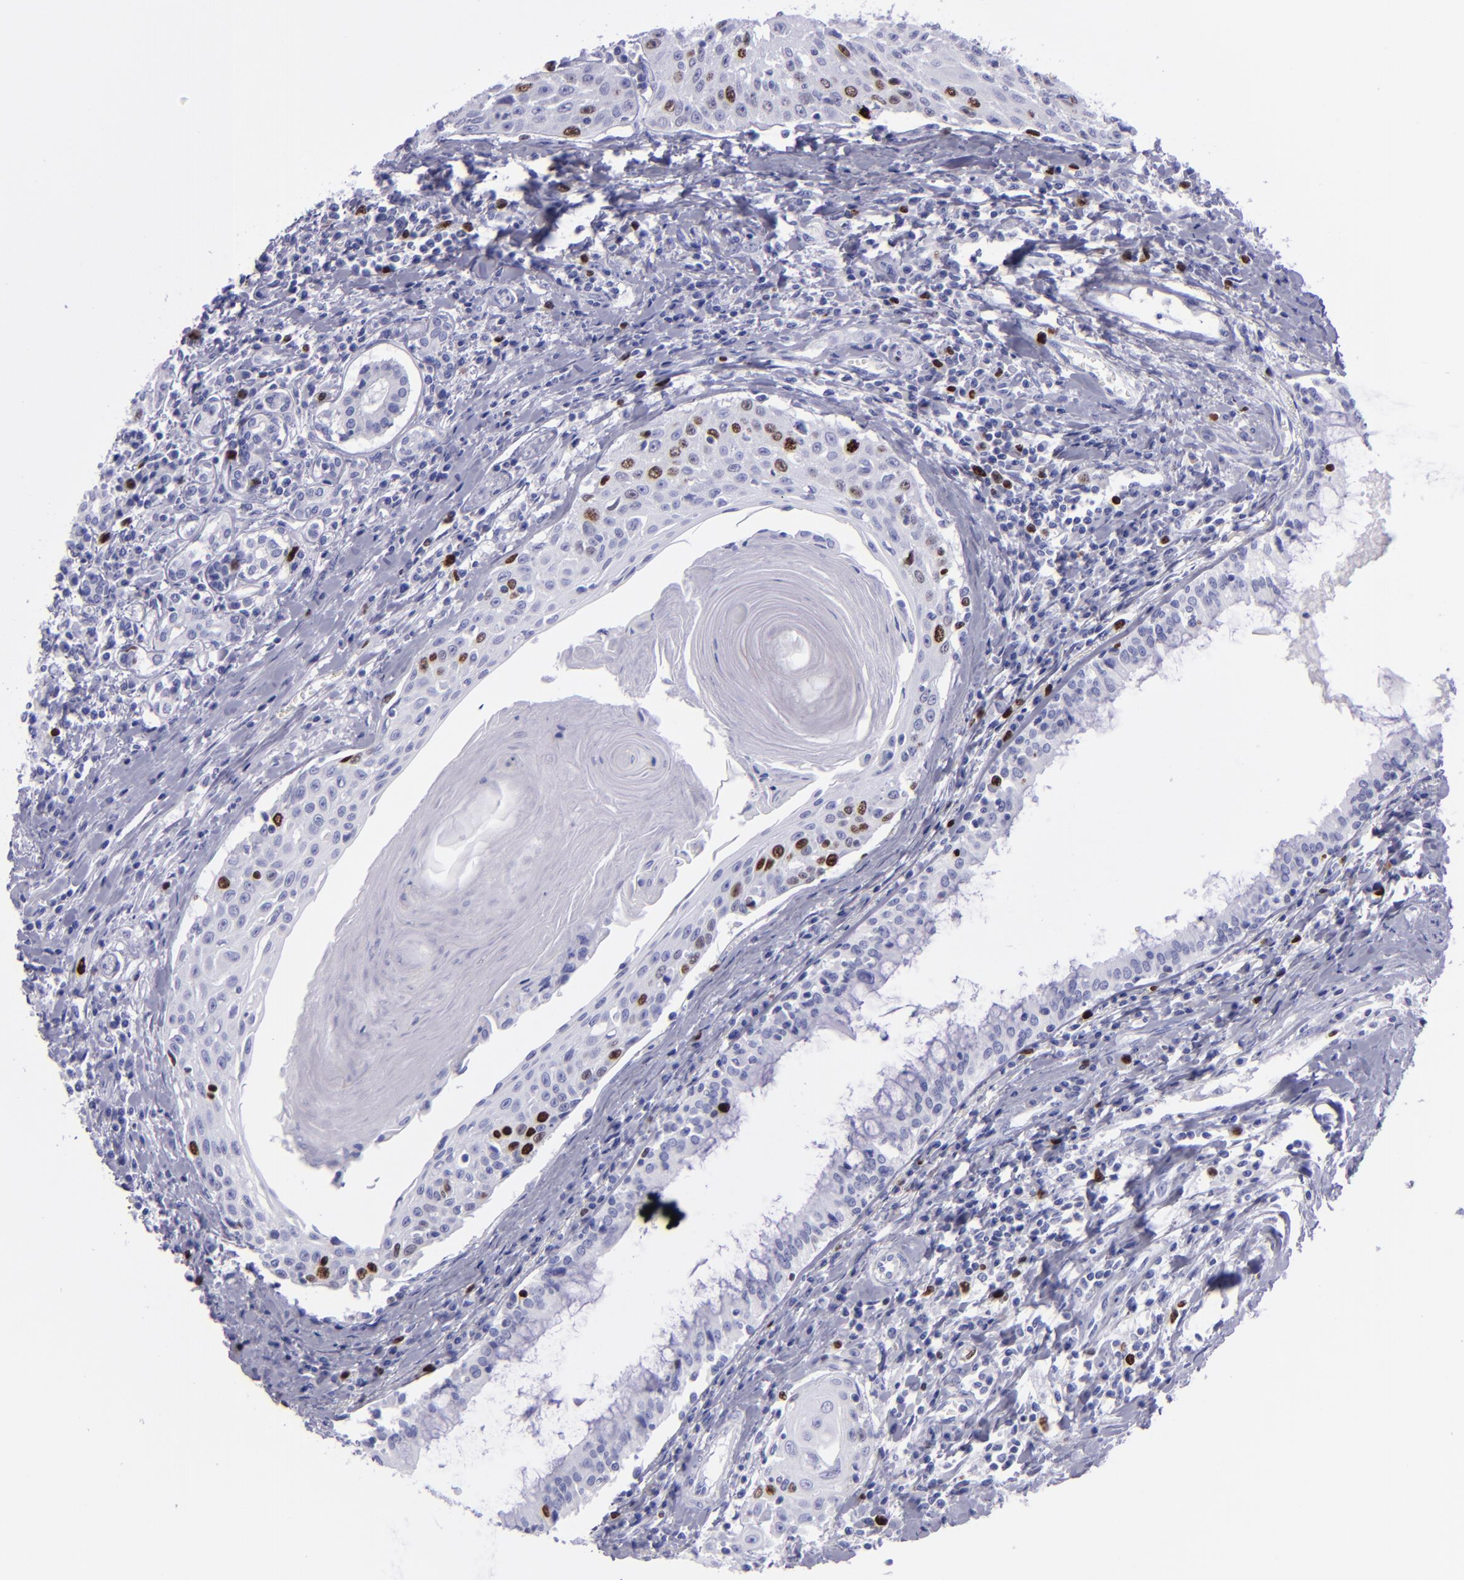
{"staining": {"intensity": "strong", "quantity": "<25%", "location": "nuclear"}, "tissue": "head and neck cancer", "cell_type": "Tumor cells", "image_type": "cancer", "snomed": [{"axis": "morphology", "description": "Squamous cell carcinoma, NOS"}, {"axis": "morphology", "description": "Squamous cell carcinoma, metastatic, NOS"}, {"axis": "topography", "description": "Lymph node"}, {"axis": "topography", "description": "Salivary gland"}, {"axis": "topography", "description": "Head-Neck"}], "caption": "Head and neck cancer was stained to show a protein in brown. There is medium levels of strong nuclear positivity in about <25% of tumor cells. Ihc stains the protein in brown and the nuclei are stained blue.", "gene": "TOP2A", "patient": {"sex": "female", "age": 74}}